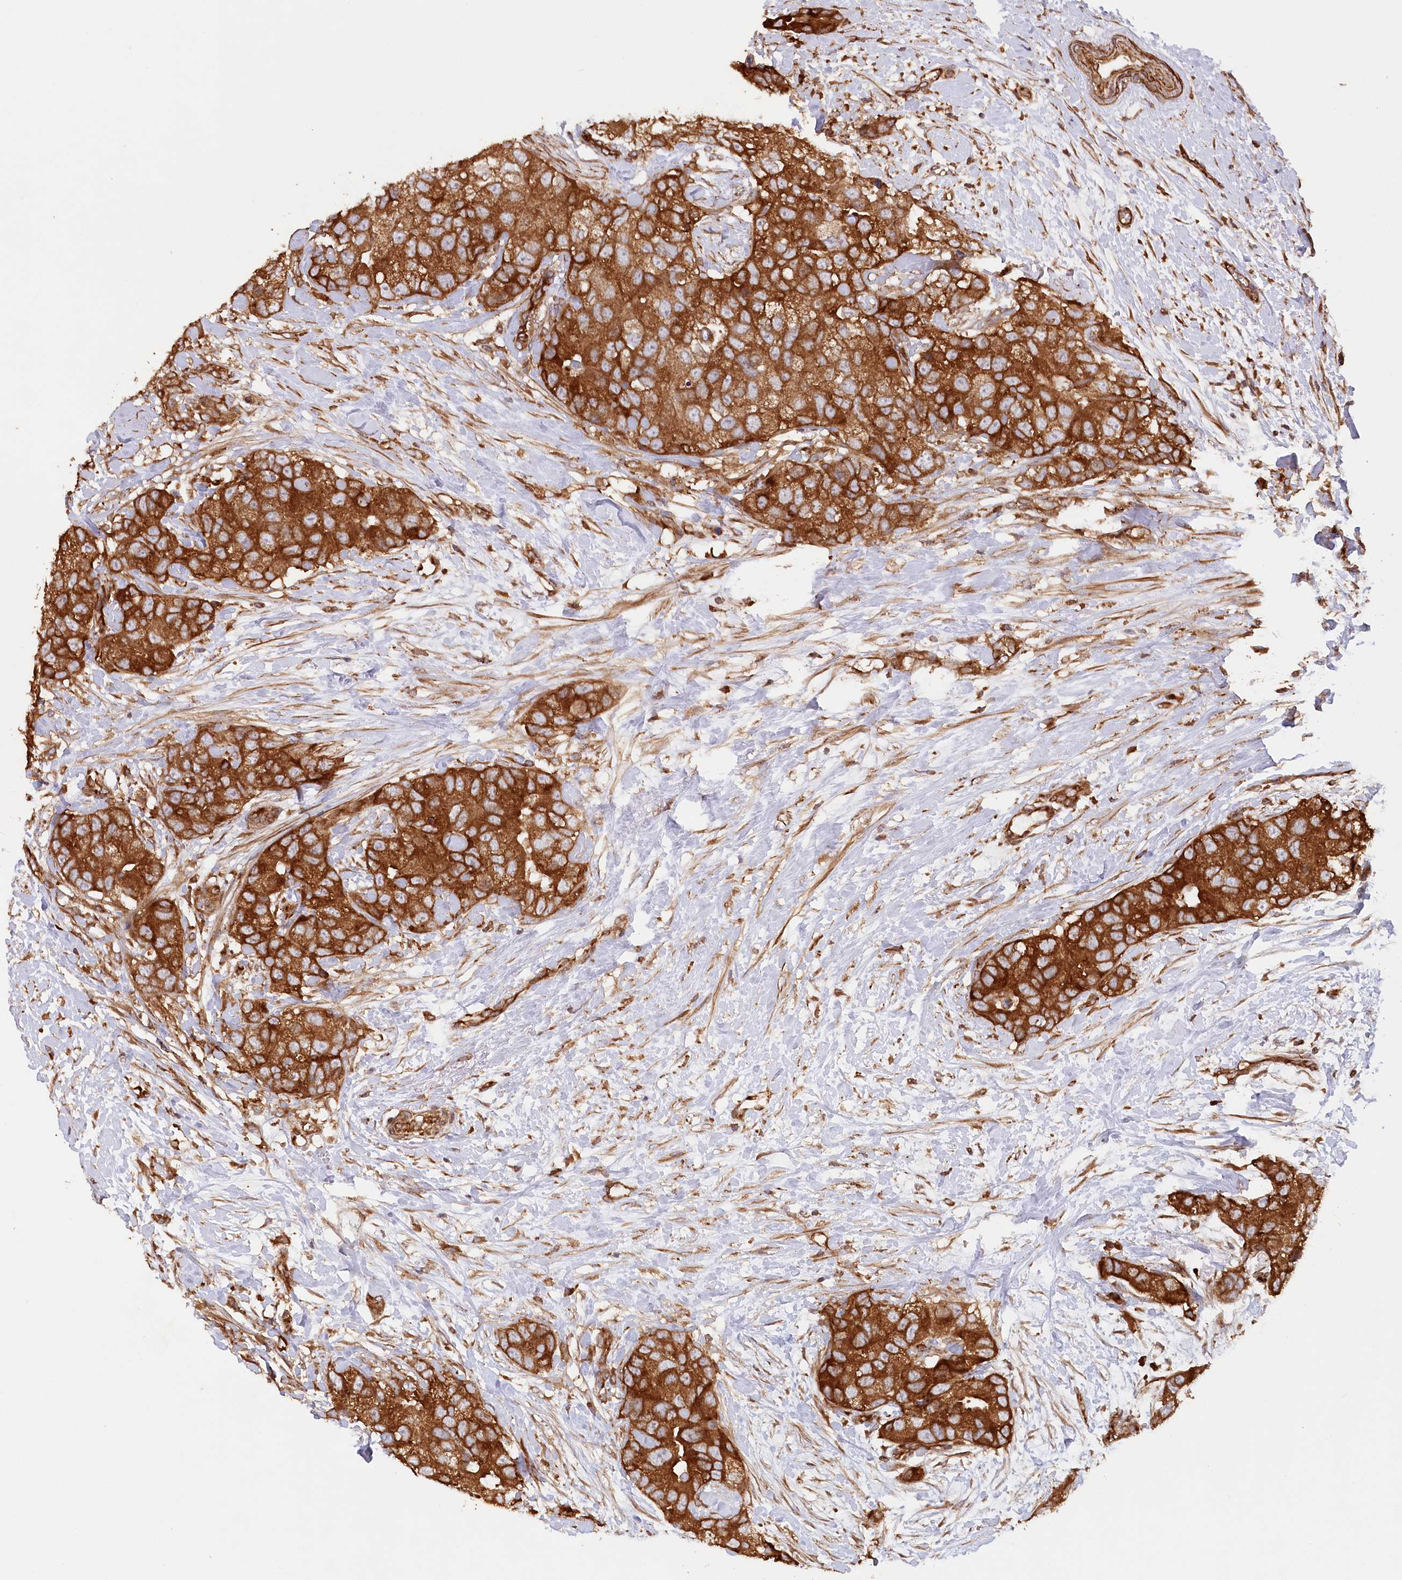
{"staining": {"intensity": "strong", "quantity": ">75%", "location": "cytoplasmic/membranous"}, "tissue": "breast cancer", "cell_type": "Tumor cells", "image_type": "cancer", "snomed": [{"axis": "morphology", "description": "Duct carcinoma"}, {"axis": "topography", "description": "Breast"}], "caption": "IHC (DAB (3,3'-diaminobenzidine)) staining of human breast intraductal carcinoma displays strong cytoplasmic/membranous protein staining in about >75% of tumor cells.", "gene": "PAIP2", "patient": {"sex": "female", "age": 62}}